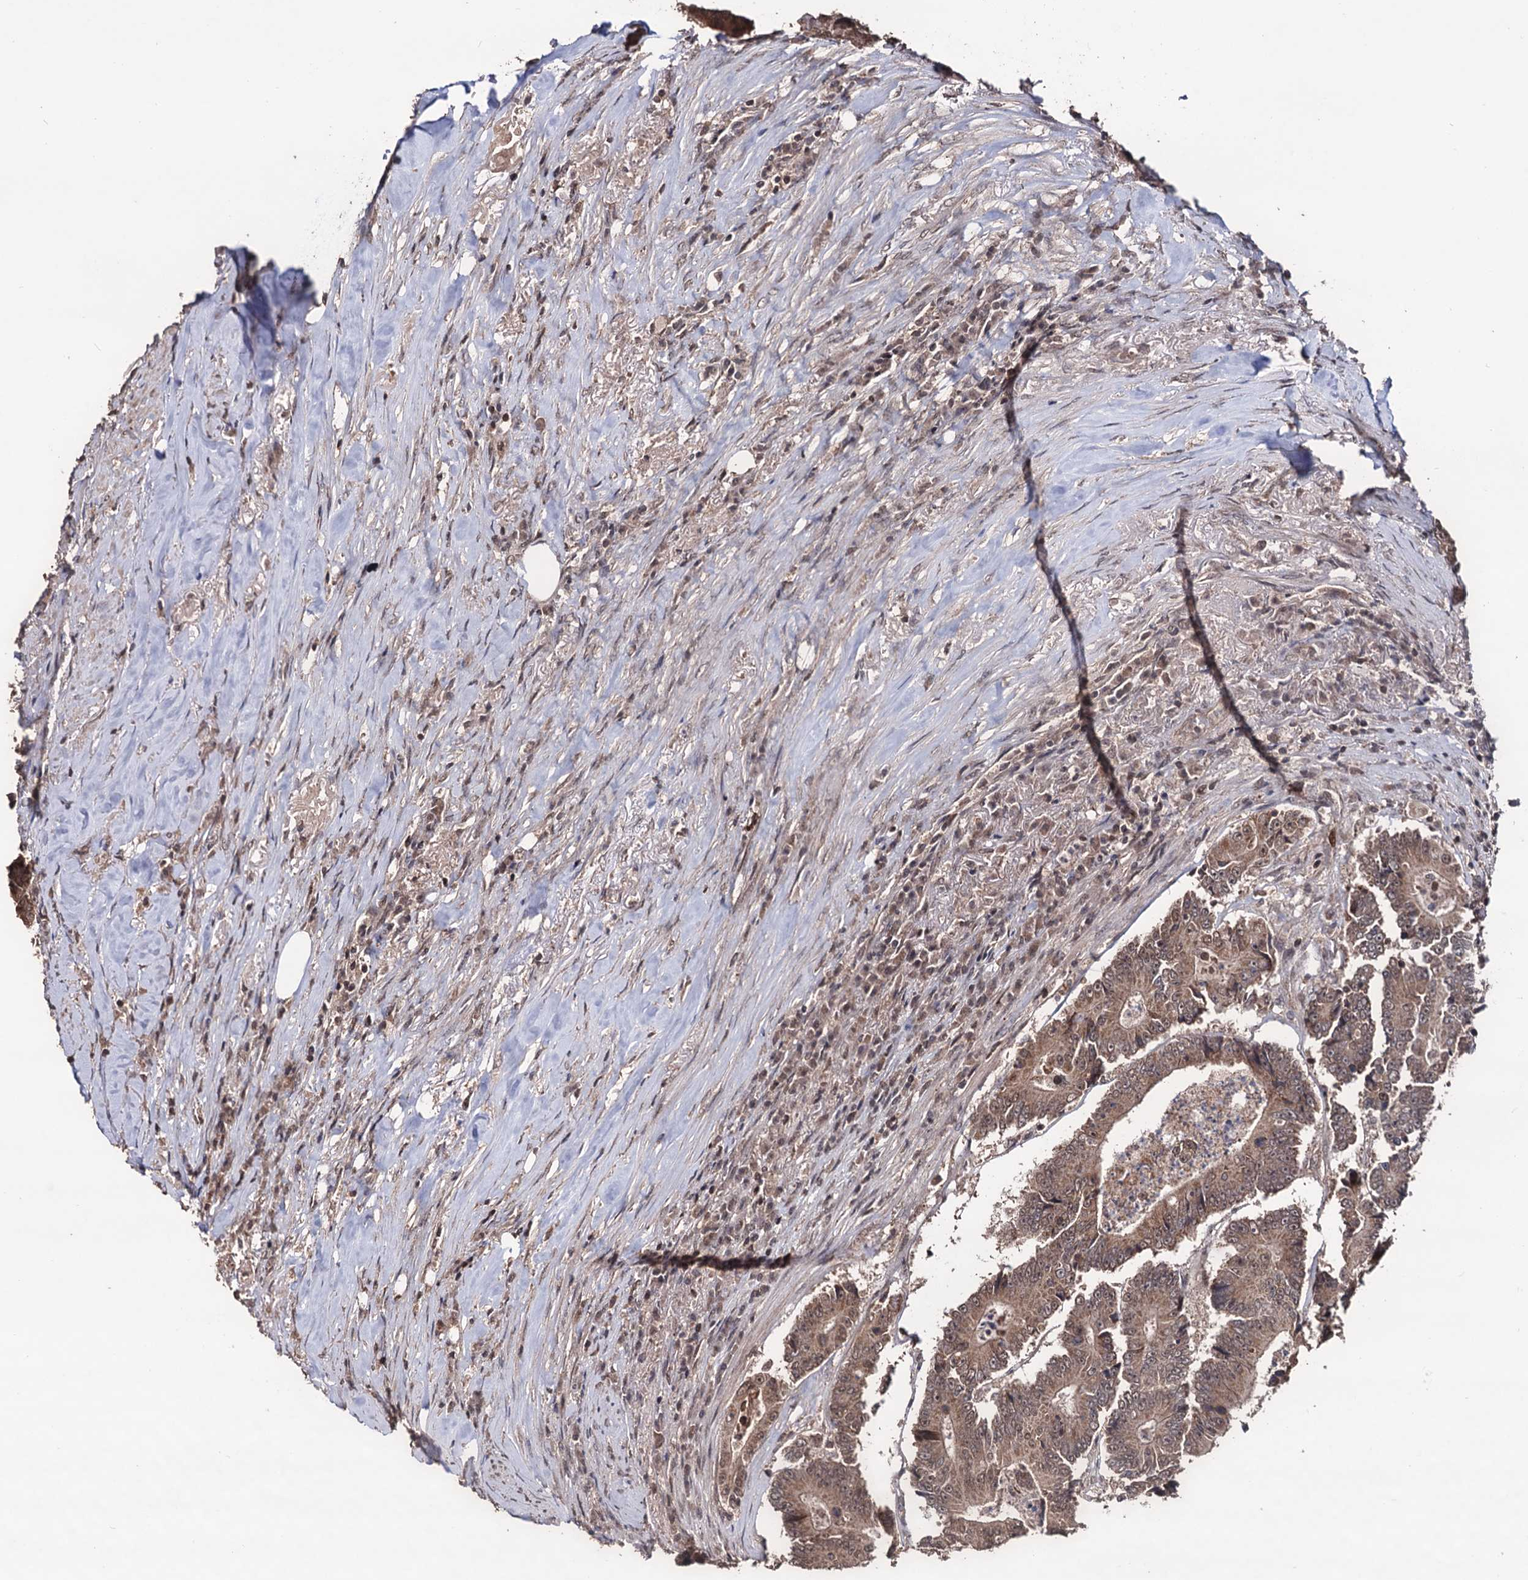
{"staining": {"intensity": "moderate", "quantity": ">75%", "location": "cytoplasmic/membranous"}, "tissue": "colorectal cancer", "cell_type": "Tumor cells", "image_type": "cancer", "snomed": [{"axis": "morphology", "description": "Adenocarcinoma, NOS"}, {"axis": "topography", "description": "Colon"}], "caption": "A medium amount of moderate cytoplasmic/membranous expression is appreciated in approximately >75% of tumor cells in adenocarcinoma (colorectal) tissue. The staining was performed using DAB to visualize the protein expression in brown, while the nuclei were stained in blue with hematoxylin (Magnification: 20x).", "gene": "KLF5", "patient": {"sex": "male", "age": 83}}